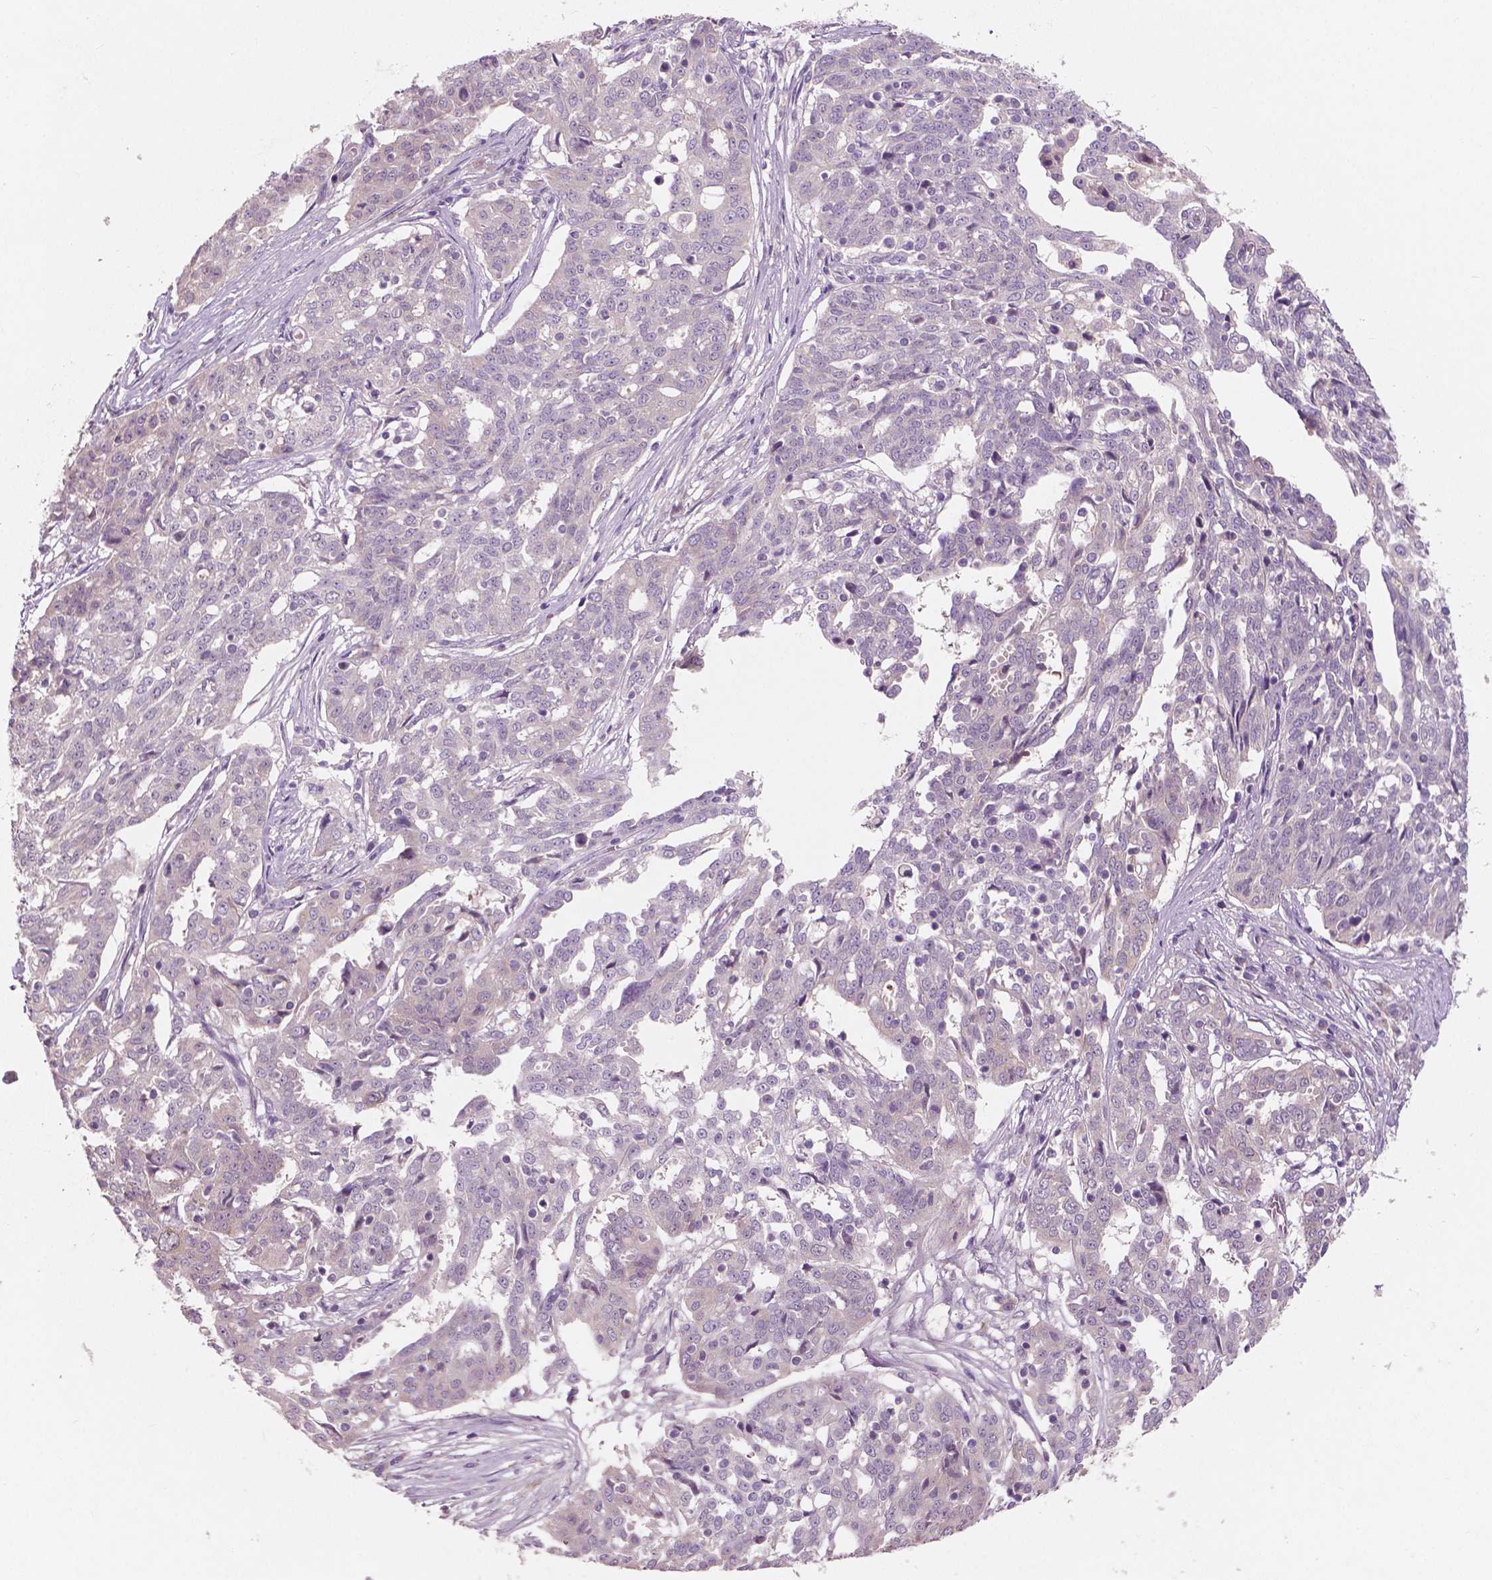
{"staining": {"intensity": "negative", "quantity": "none", "location": "none"}, "tissue": "ovarian cancer", "cell_type": "Tumor cells", "image_type": "cancer", "snomed": [{"axis": "morphology", "description": "Cystadenocarcinoma, serous, NOS"}, {"axis": "topography", "description": "Ovary"}], "caption": "High power microscopy histopathology image of an IHC micrograph of ovarian serous cystadenocarcinoma, revealing no significant positivity in tumor cells.", "gene": "LSM14B", "patient": {"sex": "female", "age": 67}}